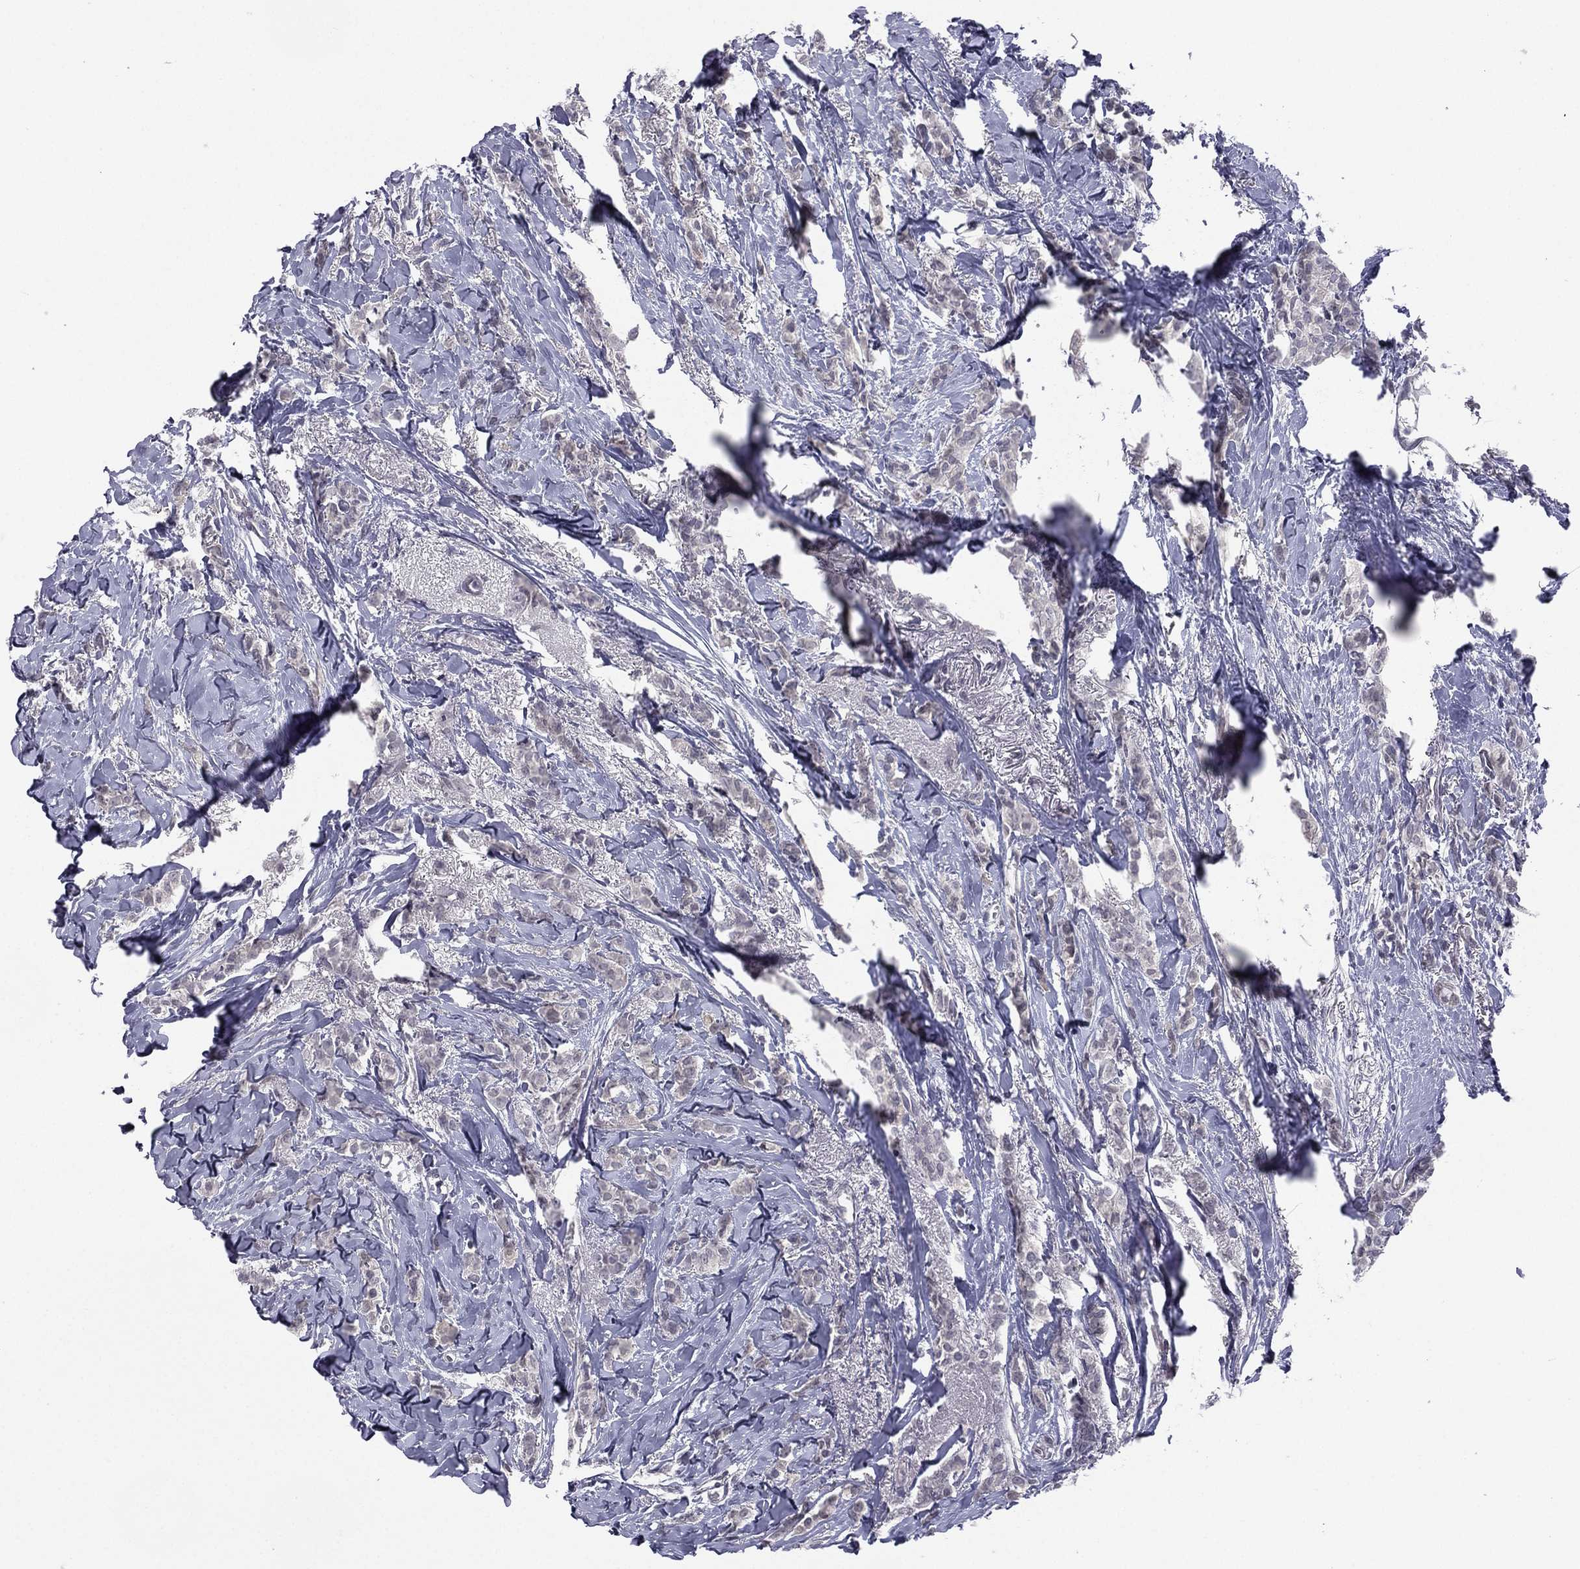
{"staining": {"intensity": "negative", "quantity": "none", "location": "none"}, "tissue": "breast cancer", "cell_type": "Tumor cells", "image_type": "cancer", "snomed": [{"axis": "morphology", "description": "Duct carcinoma"}, {"axis": "topography", "description": "Breast"}], "caption": "Protein analysis of breast cancer (intraductal carcinoma) displays no significant staining in tumor cells. The staining is performed using DAB brown chromogen with nuclei counter-stained in using hematoxylin.", "gene": "ACTRT2", "patient": {"sex": "female", "age": 85}}